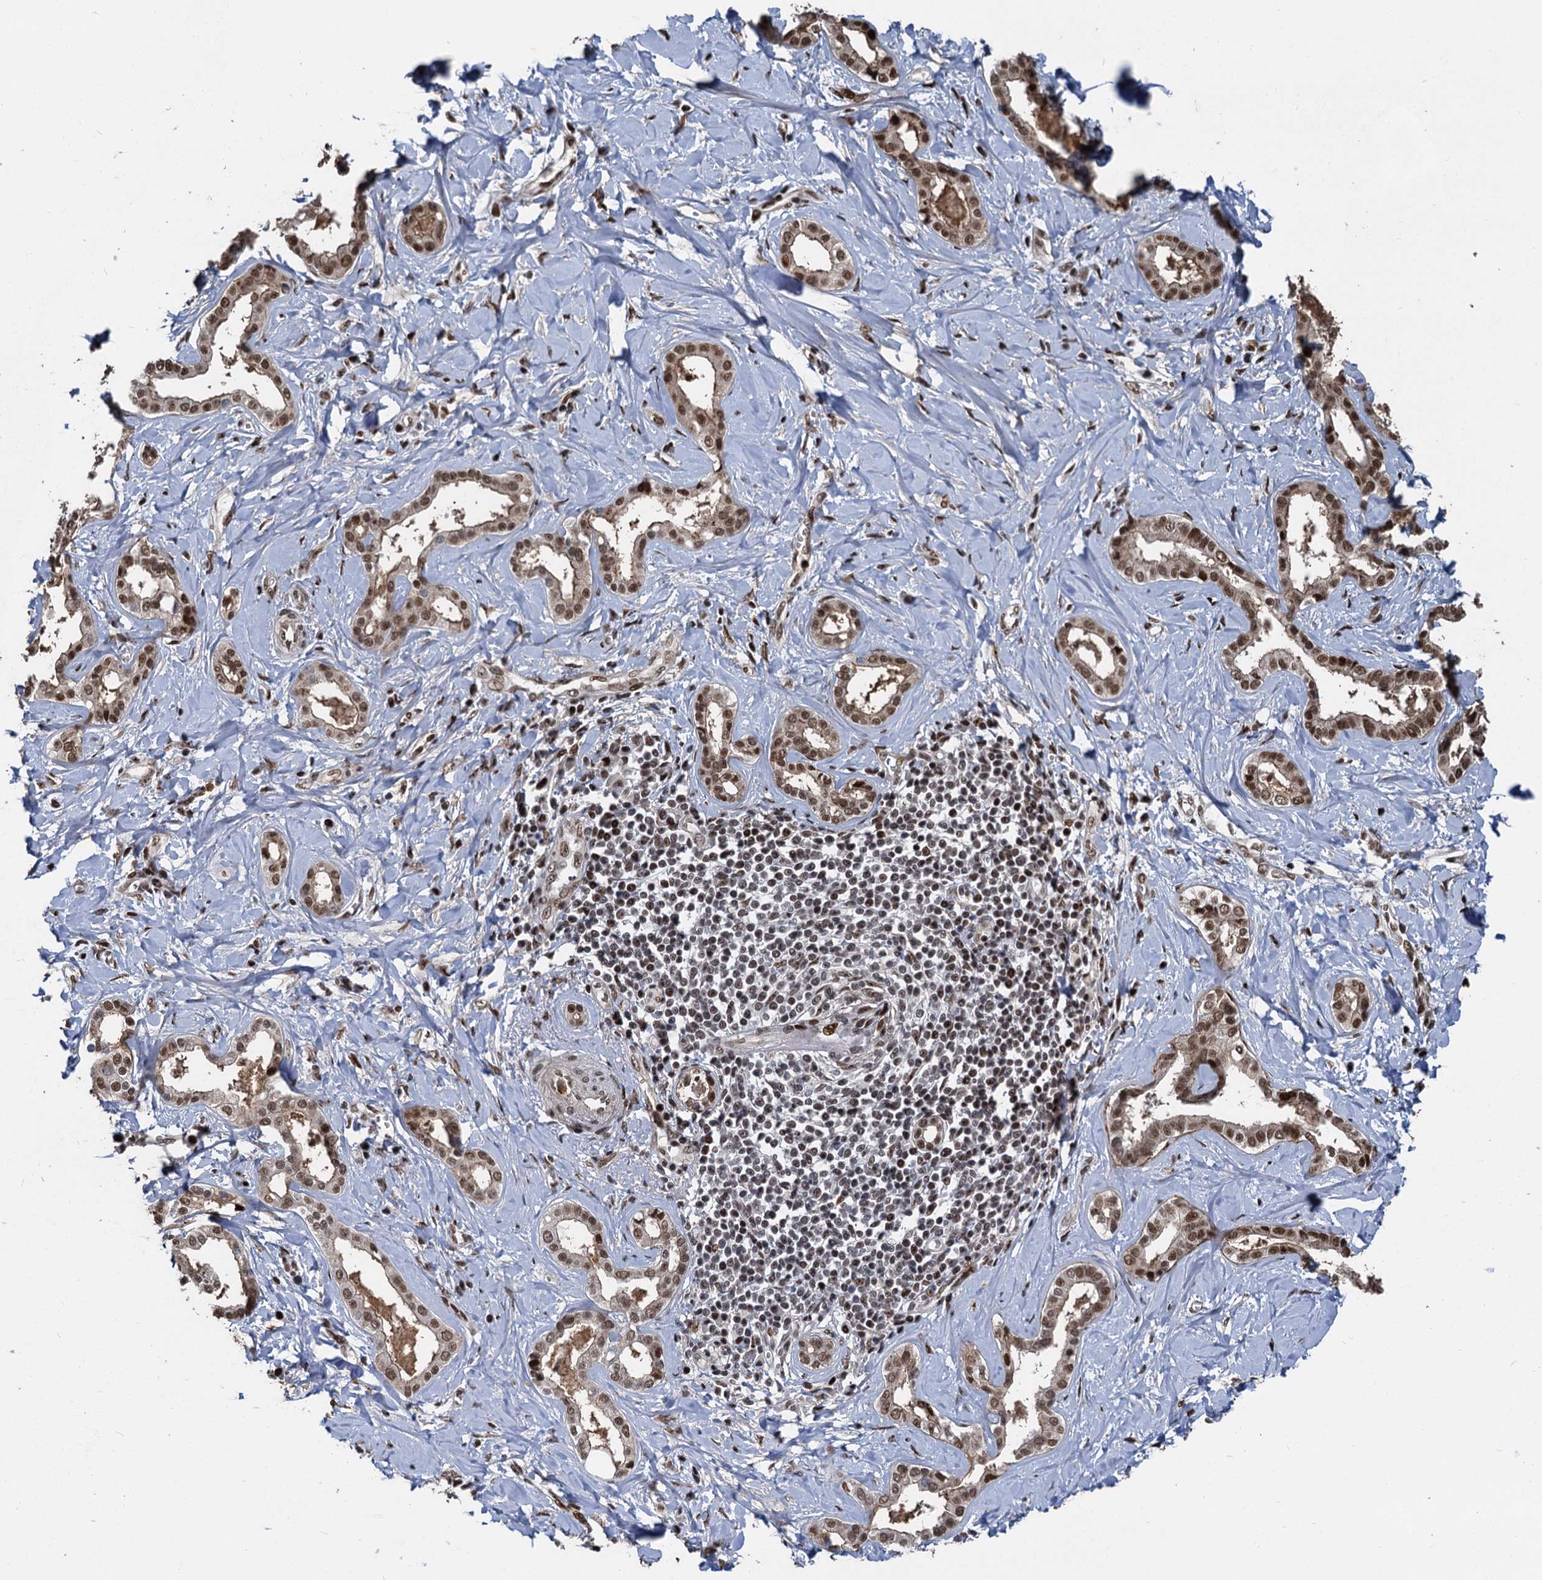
{"staining": {"intensity": "moderate", "quantity": ">75%", "location": "nuclear"}, "tissue": "liver cancer", "cell_type": "Tumor cells", "image_type": "cancer", "snomed": [{"axis": "morphology", "description": "Cholangiocarcinoma"}, {"axis": "topography", "description": "Liver"}], "caption": "This micrograph reveals immunohistochemistry staining of liver cancer (cholangiocarcinoma), with medium moderate nuclear positivity in approximately >75% of tumor cells.", "gene": "ANKRD49", "patient": {"sex": "female", "age": 77}}